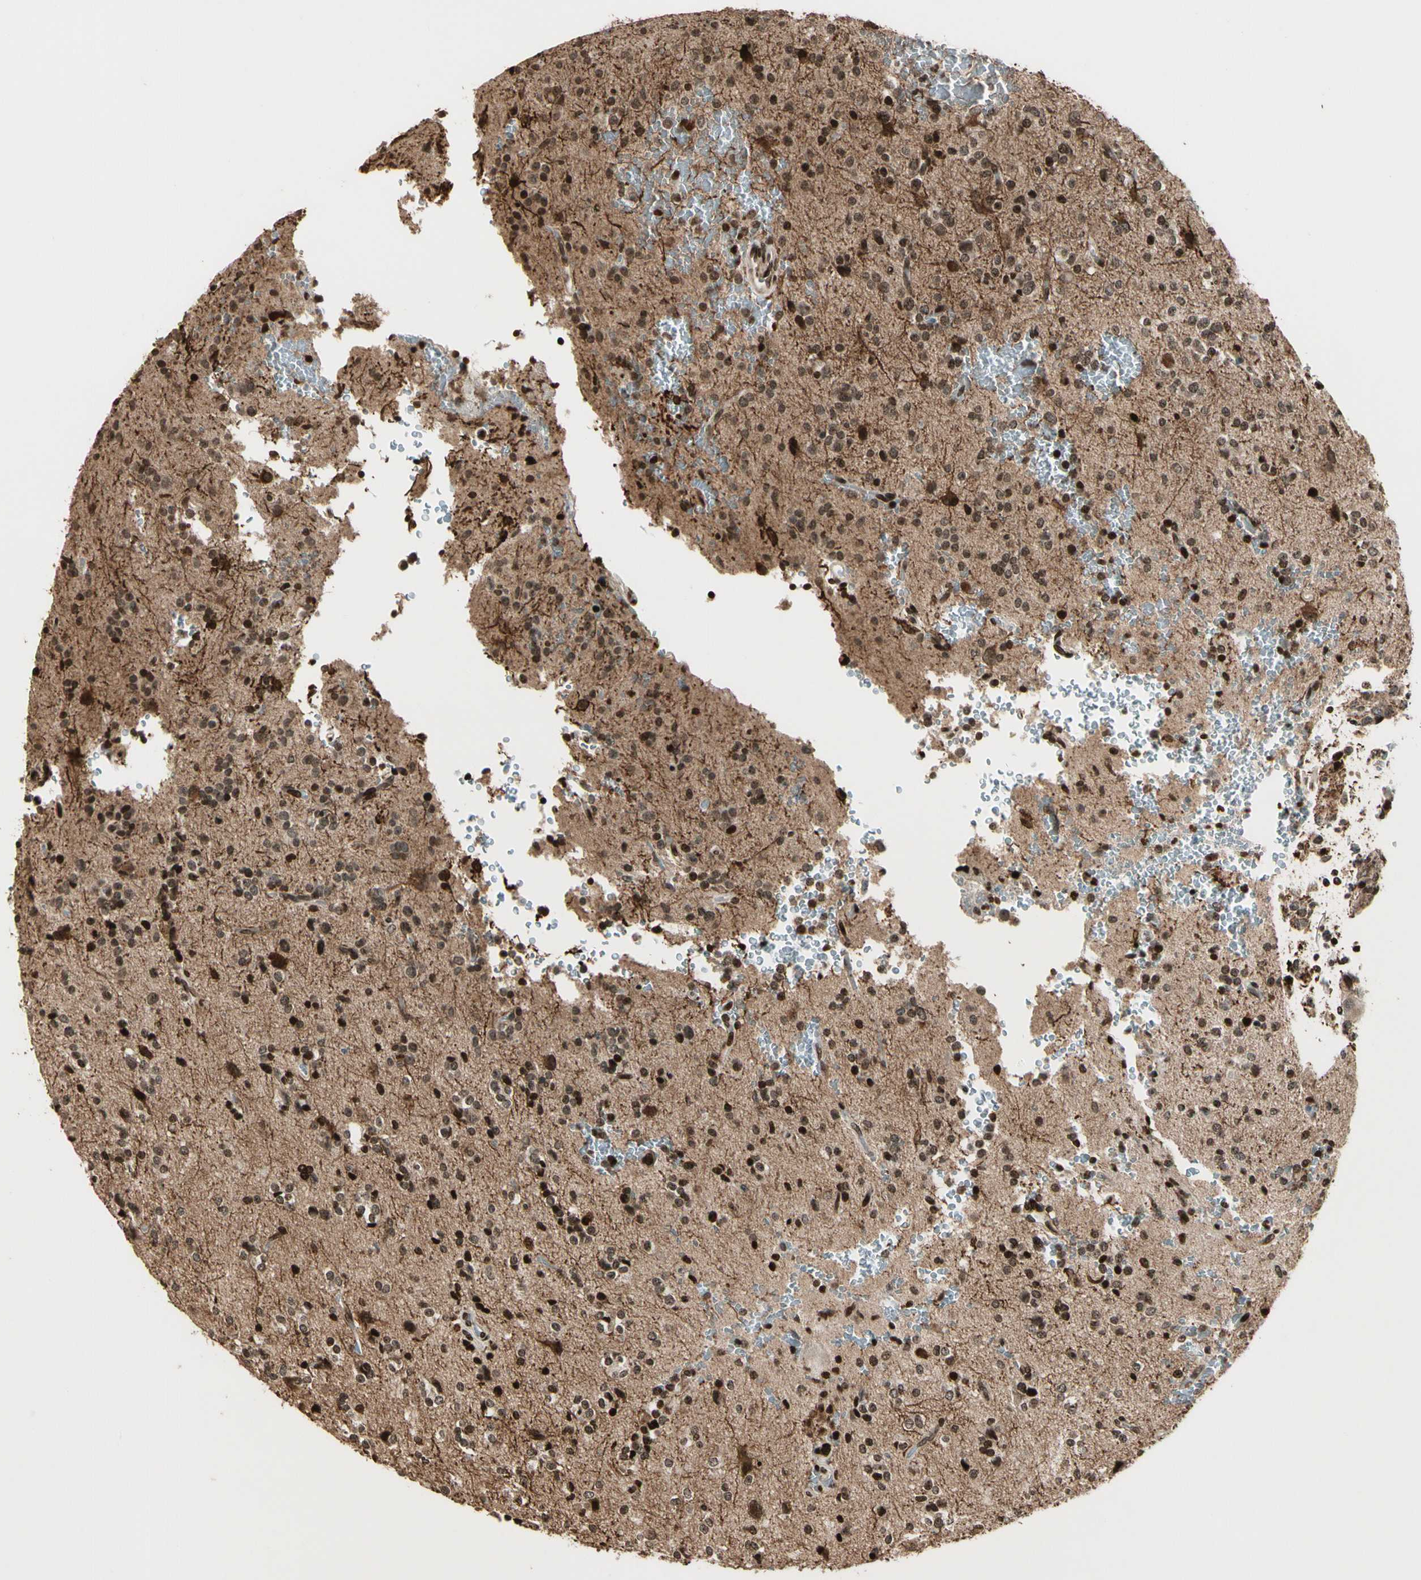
{"staining": {"intensity": "moderate", "quantity": ">75%", "location": "cytoplasmic/membranous,nuclear"}, "tissue": "glioma", "cell_type": "Tumor cells", "image_type": "cancer", "snomed": [{"axis": "morphology", "description": "Glioma, malignant, High grade"}, {"axis": "topography", "description": "Brain"}], "caption": "IHC (DAB) staining of human glioma demonstrates moderate cytoplasmic/membranous and nuclear protein expression in about >75% of tumor cells.", "gene": "TSHZ3", "patient": {"sex": "male", "age": 47}}